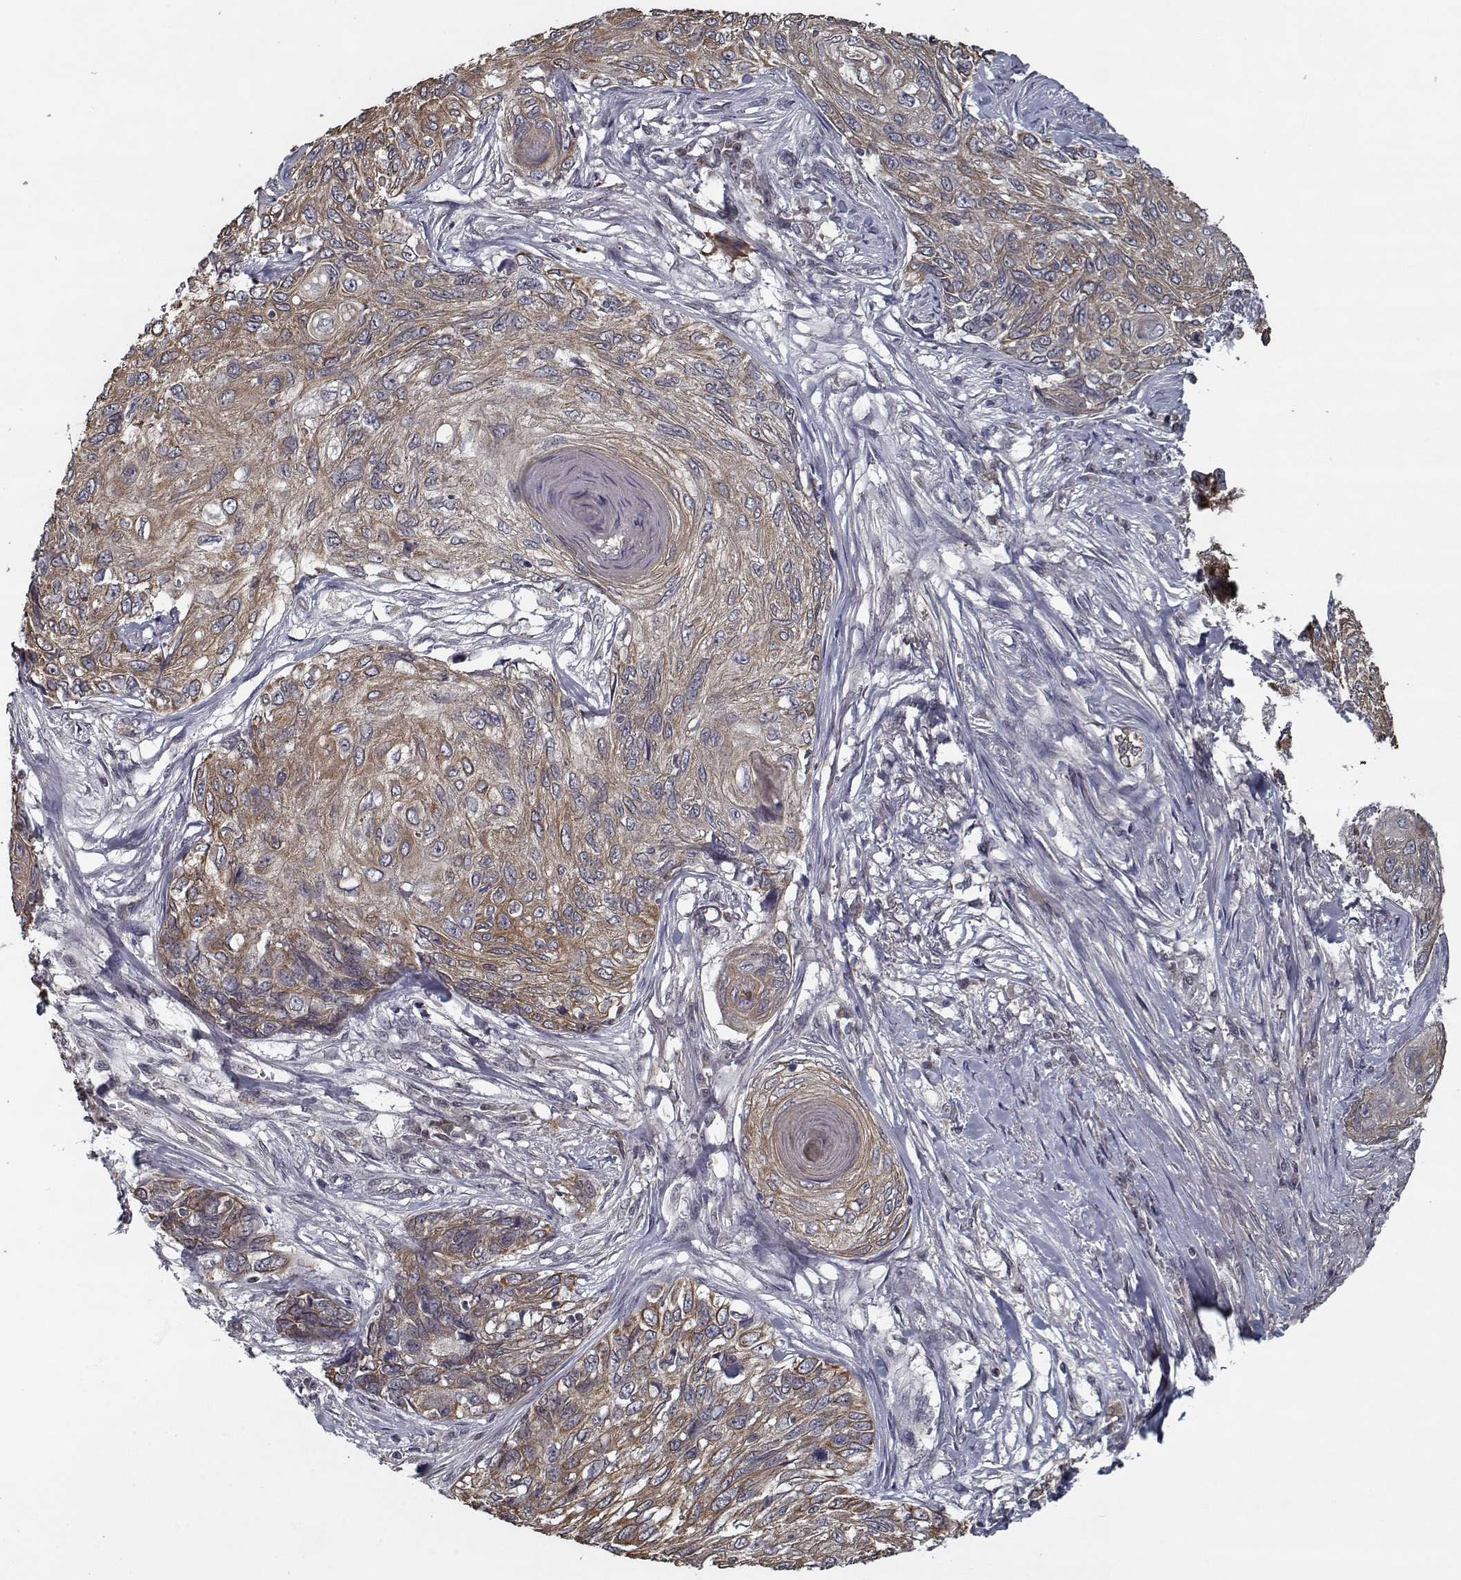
{"staining": {"intensity": "moderate", "quantity": ">75%", "location": "cytoplasmic/membranous"}, "tissue": "skin cancer", "cell_type": "Tumor cells", "image_type": "cancer", "snomed": [{"axis": "morphology", "description": "Squamous cell carcinoma, NOS"}, {"axis": "topography", "description": "Skin"}], "caption": "Immunohistochemical staining of squamous cell carcinoma (skin) demonstrates medium levels of moderate cytoplasmic/membranous expression in about >75% of tumor cells. The protein is stained brown, and the nuclei are stained in blue (DAB IHC with brightfield microscopy, high magnification).", "gene": "NLK", "patient": {"sex": "male", "age": 92}}